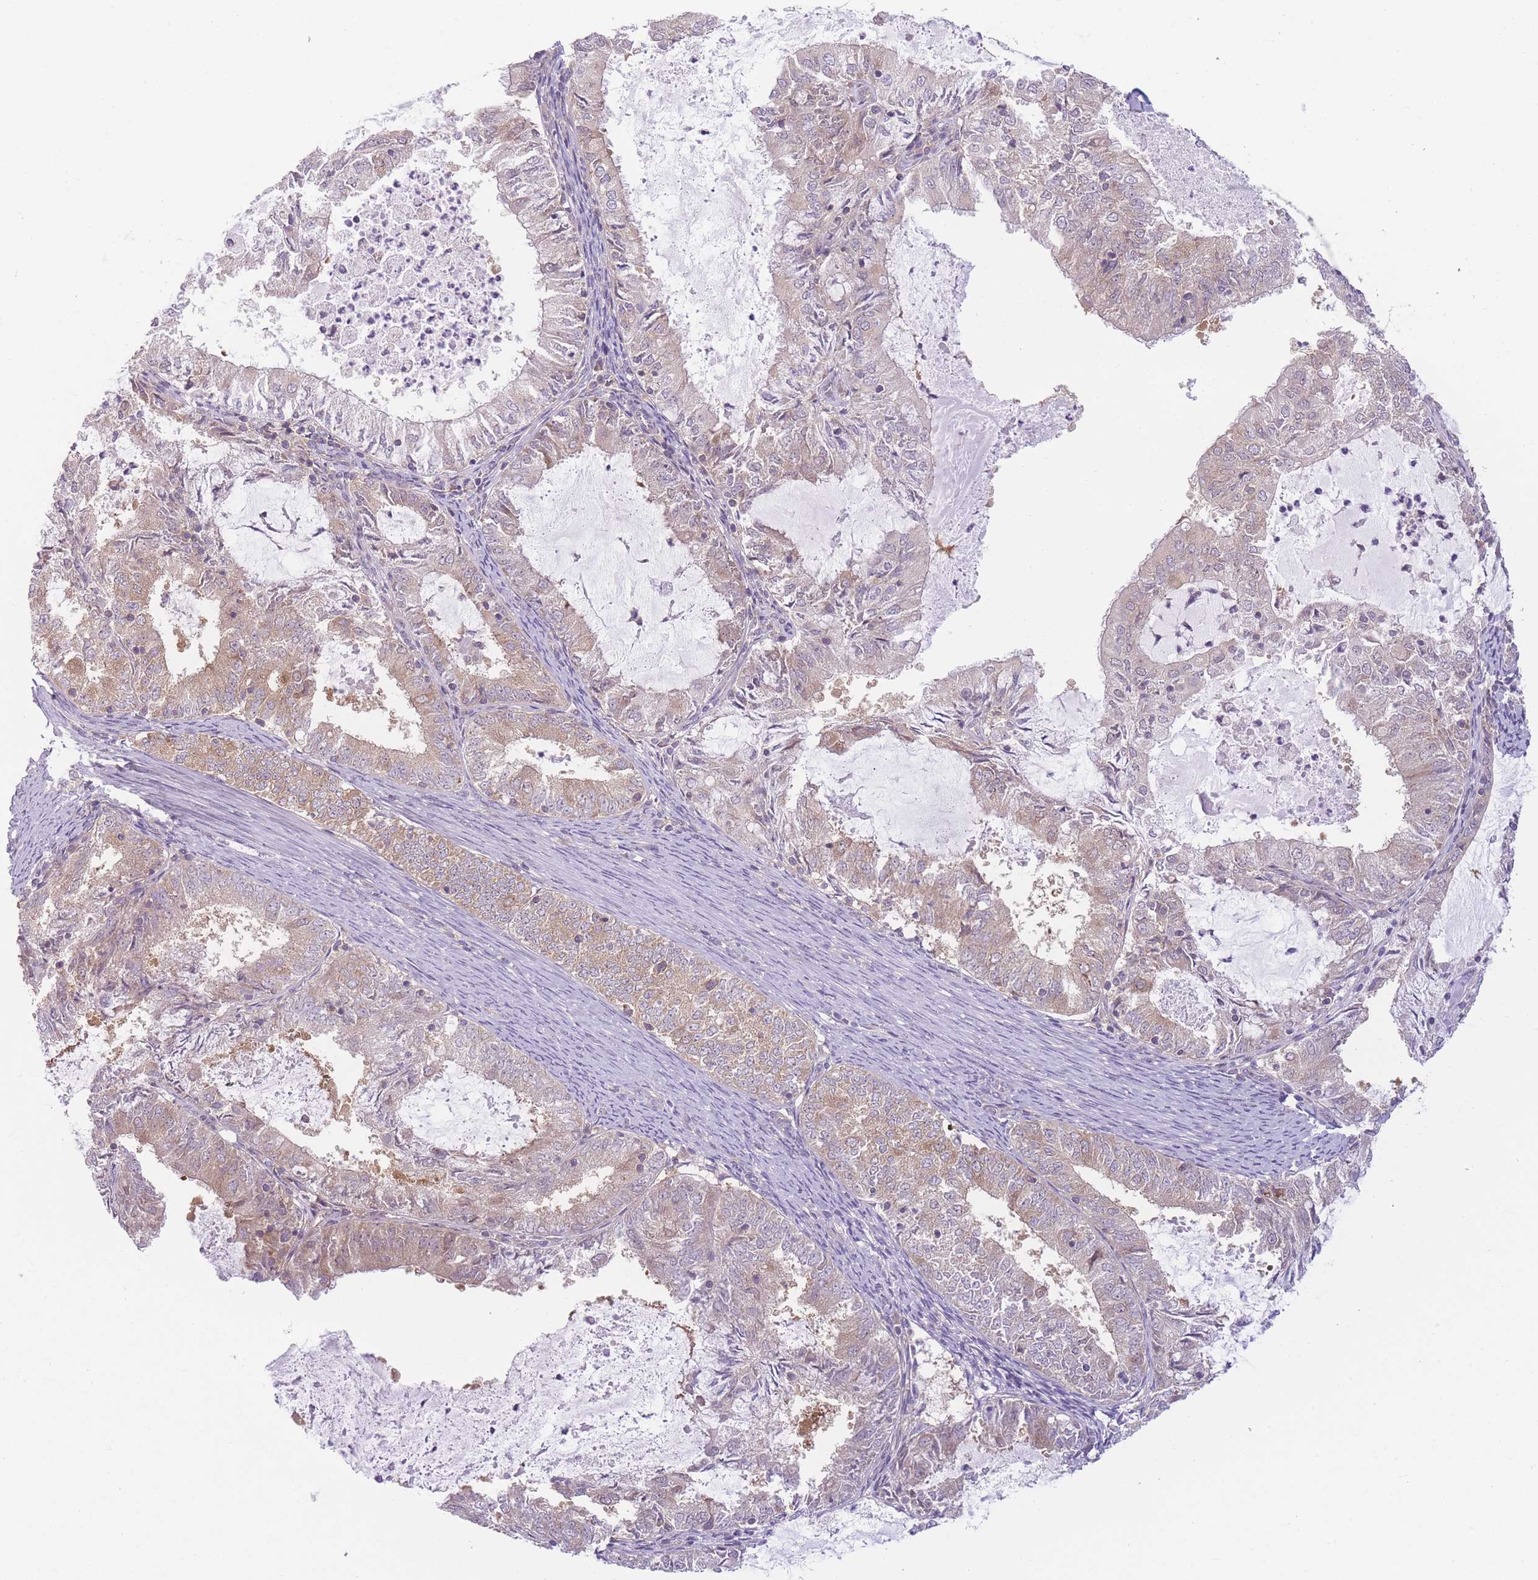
{"staining": {"intensity": "weak", "quantity": "25%-75%", "location": "cytoplasmic/membranous"}, "tissue": "endometrial cancer", "cell_type": "Tumor cells", "image_type": "cancer", "snomed": [{"axis": "morphology", "description": "Adenocarcinoma, NOS"}, {"axis": "topography", "description": "Endometrium"}], "caption": "A photomicrograph of human endometrial cancer stained for a protein displays weak cytoplasmic/membranous brown staining in tumor cells.", "gene": "PFDN6", "patient": {"sex": "female", "age": 57}}